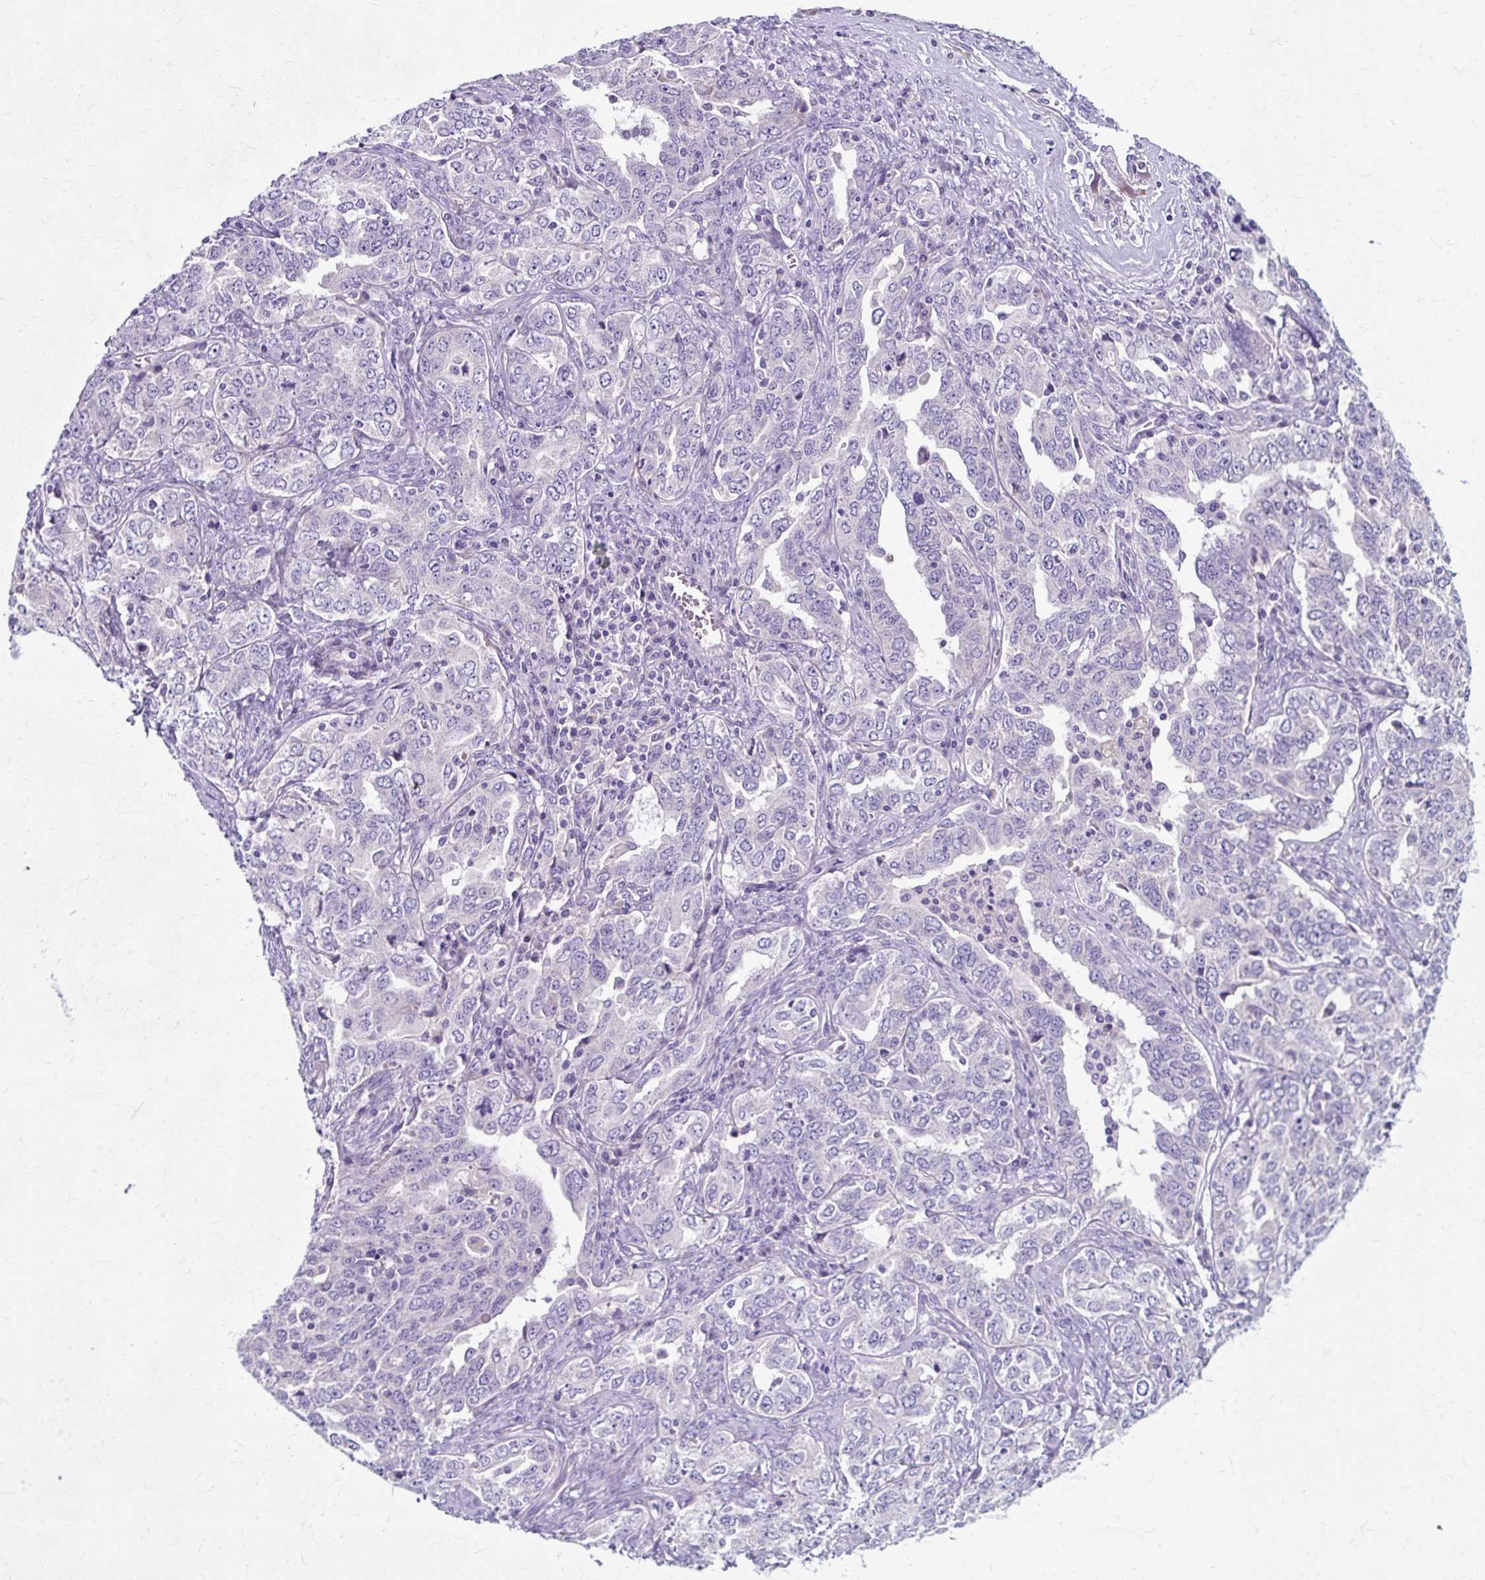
{"staining": {"intensity": "negative", "quantity": "none", "location": "none"}, "tissue": "ovarian cancer", "cell_type": "Tumor cells", "image_type": "cancer", "snomed": [{"axis": "morphology", "description": "Carcinoma, endometroid"}, {"axis": "topography", "description": "Ovary"}], "caption": "Immunohistochemical staining of ovarian cancer shows no significant positivity in tumor cells.", "gene": "ZNF555", "patient": {"sex": "female", "age": 62}}